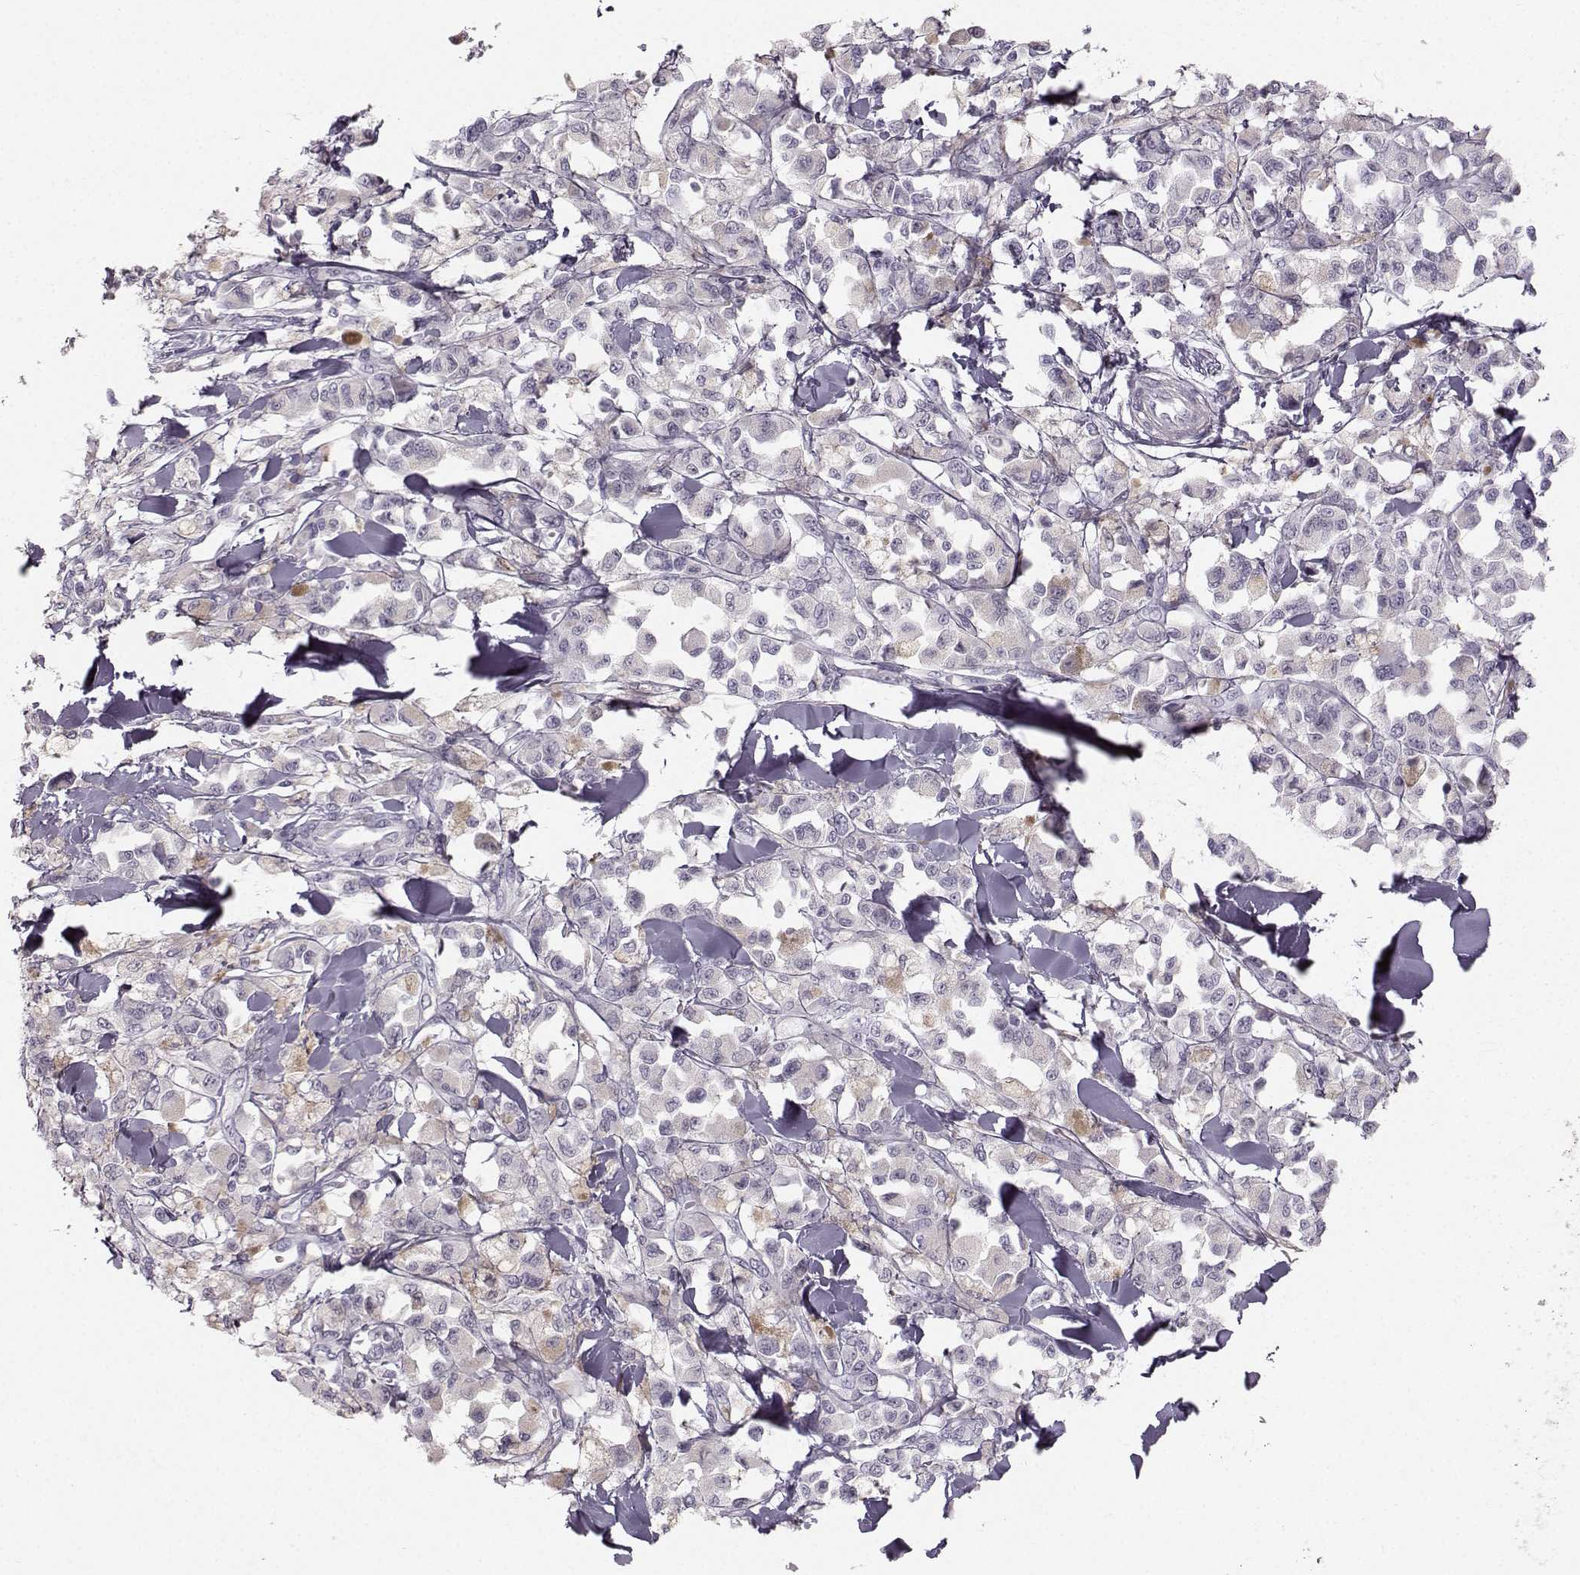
{"staining": {"intensity": "negative", "quantity": "none", "location": "none"}, "tissue": "melanoma", "cell_type": "Tumor cells", "image_type": "cancer", "snomed": [{"axis": "morphology", "description": "Malignant melanoma, NOS"}, {"axis": "topography", "description": "Skin"}], "caption": "This is an immunohistochemistry image of malignant melanoma. There is no expression in tumor cells.", "gene": "CASR", "patient": {"sex": "female", "age": 58}}